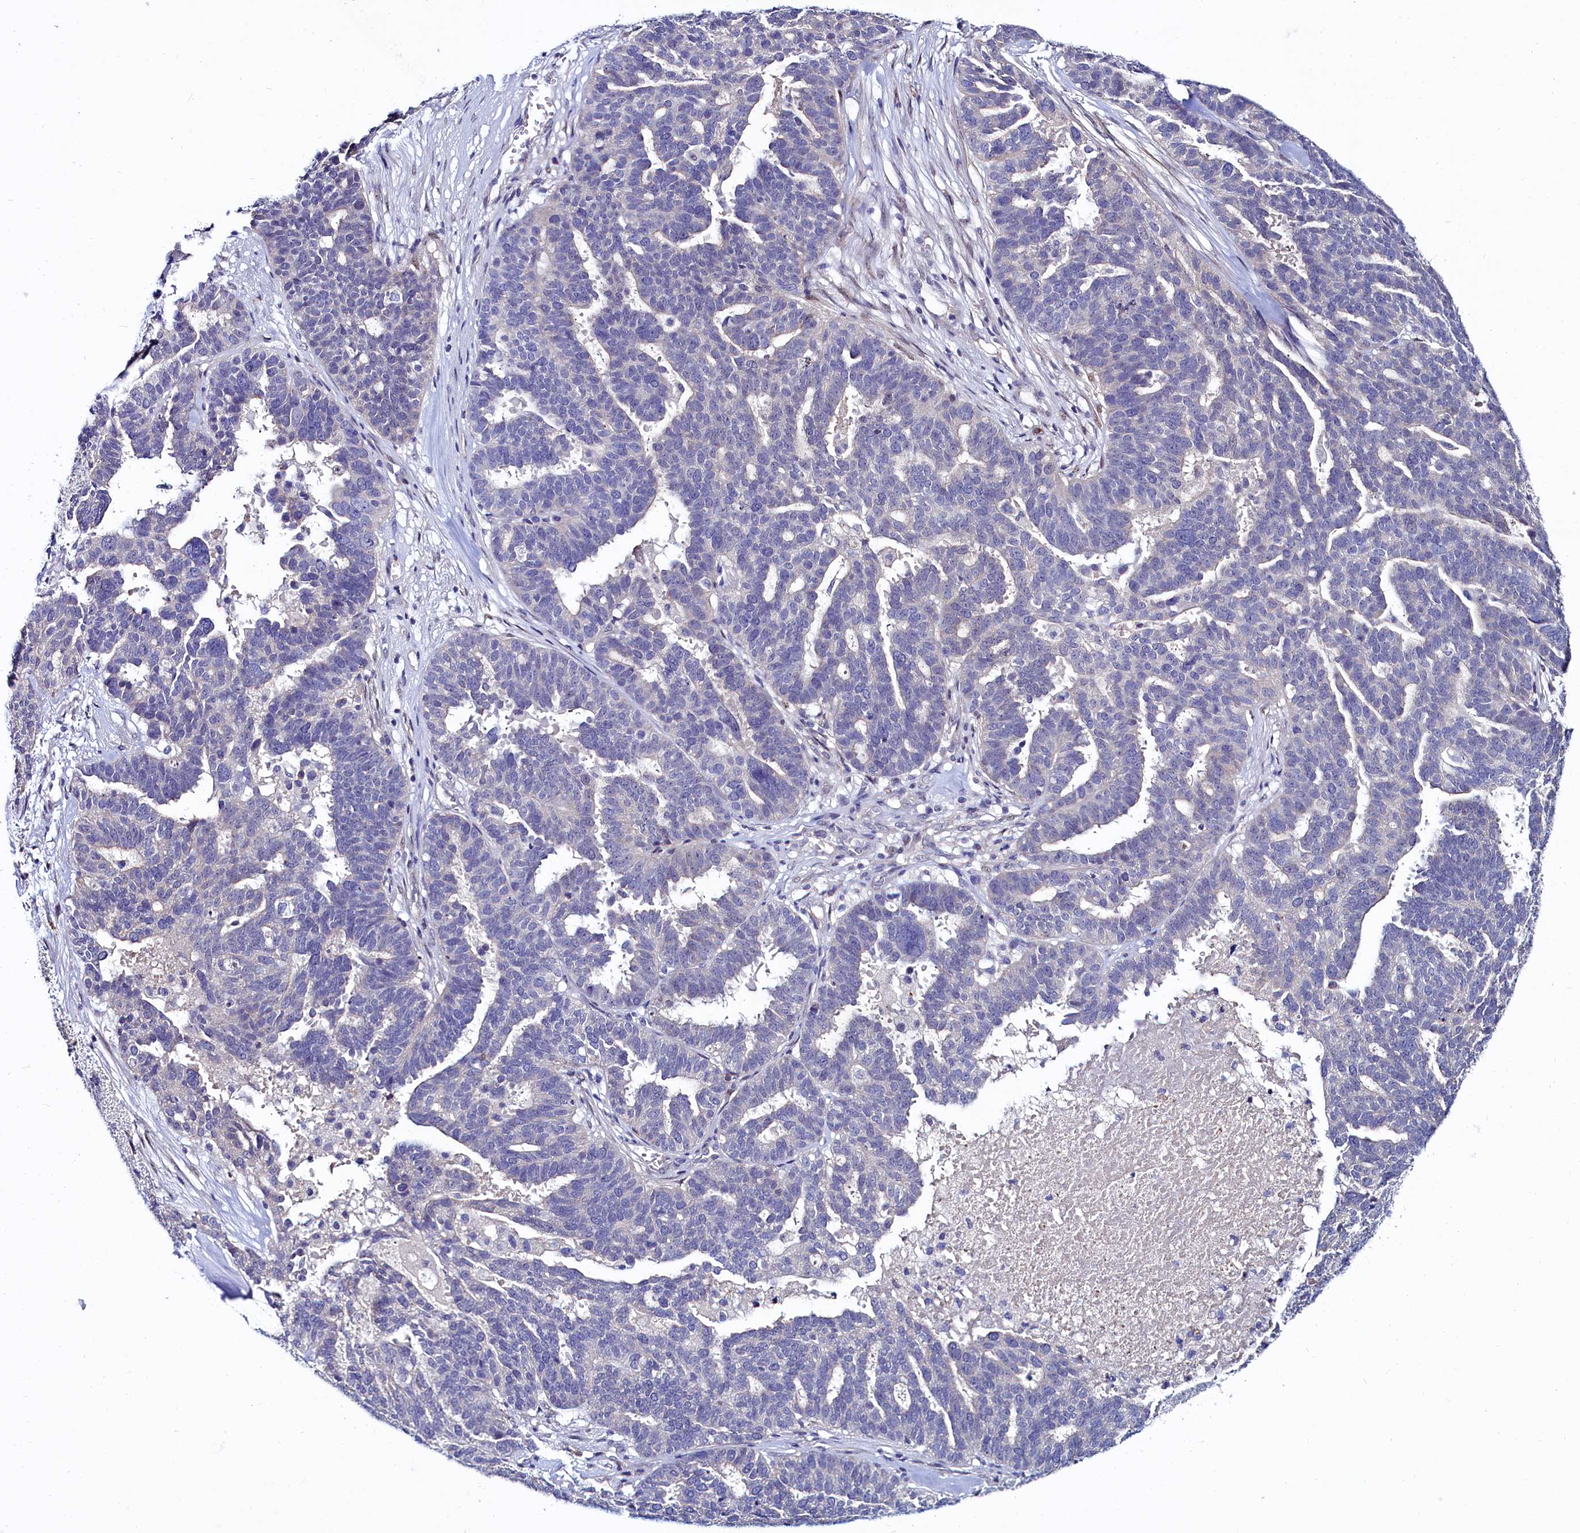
{"staining": {"intensity": "negative", "quantity": "none", "location": "none"}, "tissue": "ovarian cancer", "cell_type": "Tumor cells", "image_type": "cancer", "snomed": [{"axis": "morphology", "description": "Cystadenocarcinoma, serous, NOS"}, {"axis": "topography", "description": "Ovary"}], "caption": "Immunohistochemical staining of ovarian serous cystadenocarcinoma displays no significant positivity in tumor cells.", "gene": "ASTE1", "patient": {"sex": "female", "age": 59}}